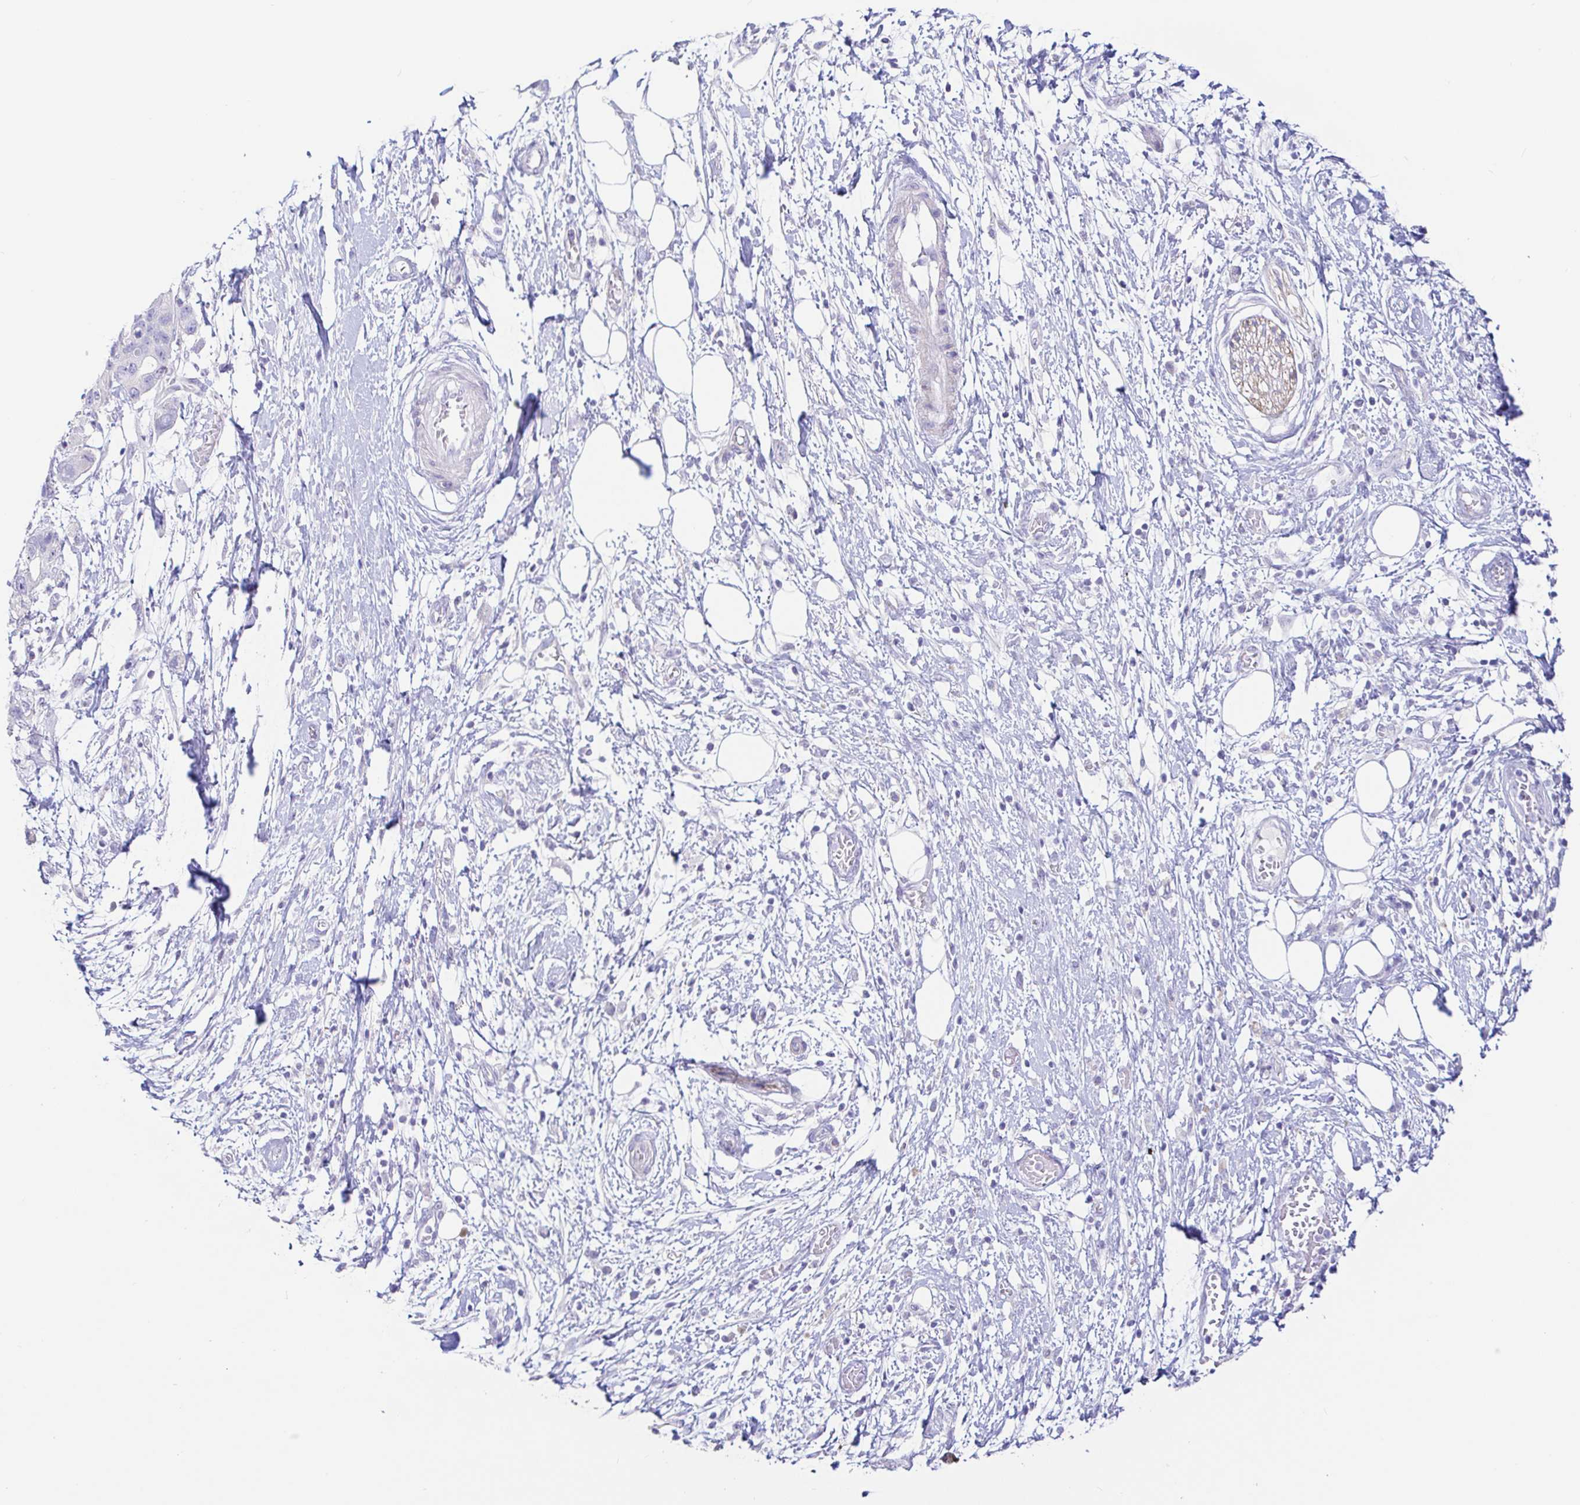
{"staining": {"intensity": "negative", "quantity": "none", "location": "none"}, "tissue": "pancreatic cancer", "cell_type": "Tumor cells", "image_type": "cancer", "snomed": [{"axis": "morphology", "description": "Adenocarcinoma, NOS"}, {"axis": "topography", "description": "Pancreas"}], "caption": "The photomicrograph demonstrates no significant expression in tumor cells of pancreatic cancer.", "gene": "PINLYP", "patient": {"sex": "female", "age": 72}}